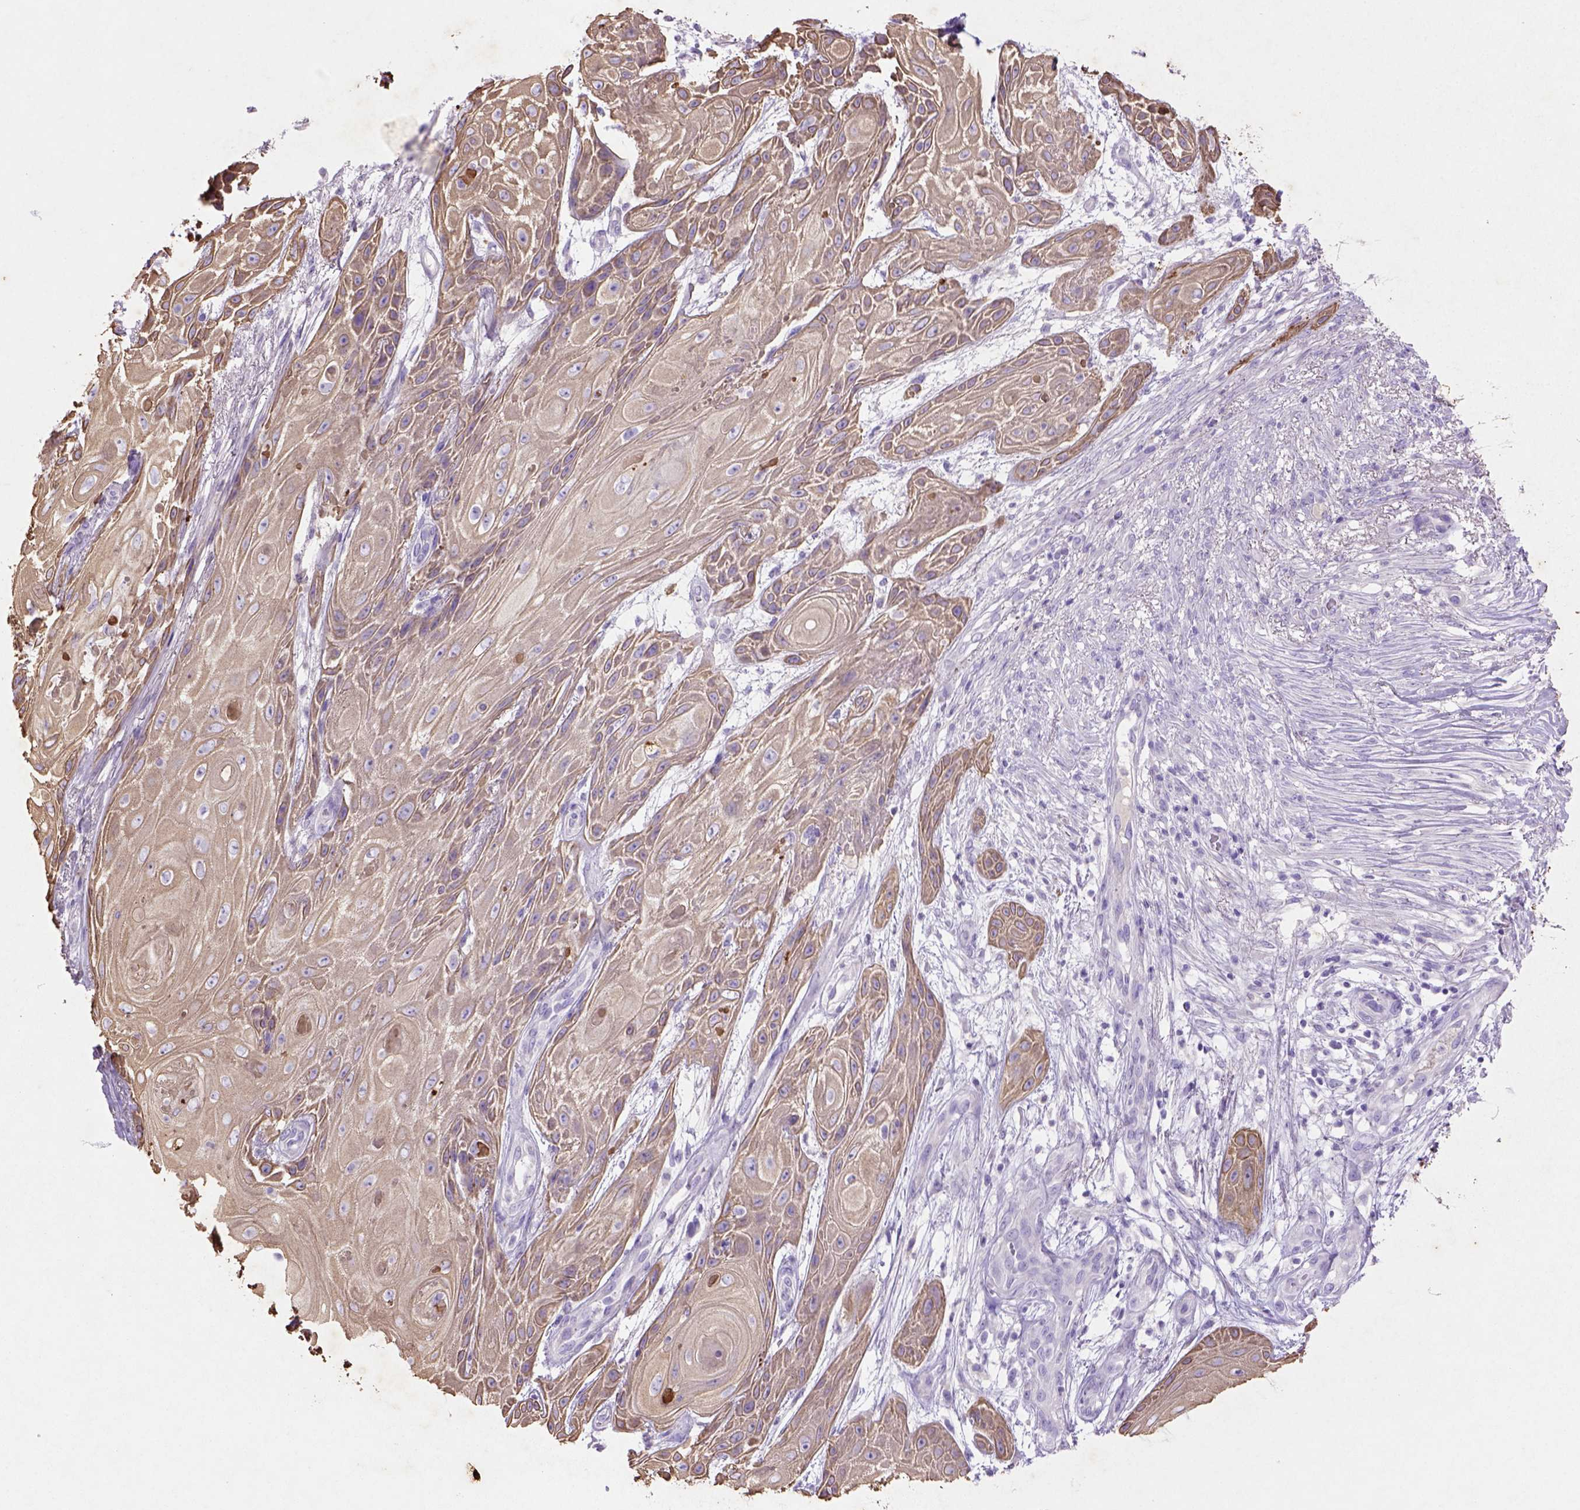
{"staining": {"intensity": "moderate", "quantity": "<25%", "location": "cytoplasmic/membranous"}, "tissue": "skin cancer", "cell_type": "Tumor cells", "image_type": "cancer", "snomed": [{"axis": "morphology", "description": "Squamous cell carcinoma, NOS"}, {"axis": "topography", "description": "Skin"}], "caption": "A histopathology image showing moderate cytoplasmic/membranous staining in approximately <25% of tumor cells in skin cancer, as visualized by brown immunohistochemical staining.", "gene": "NUDT2", "patient": {"sex": "male", "age": 62}}